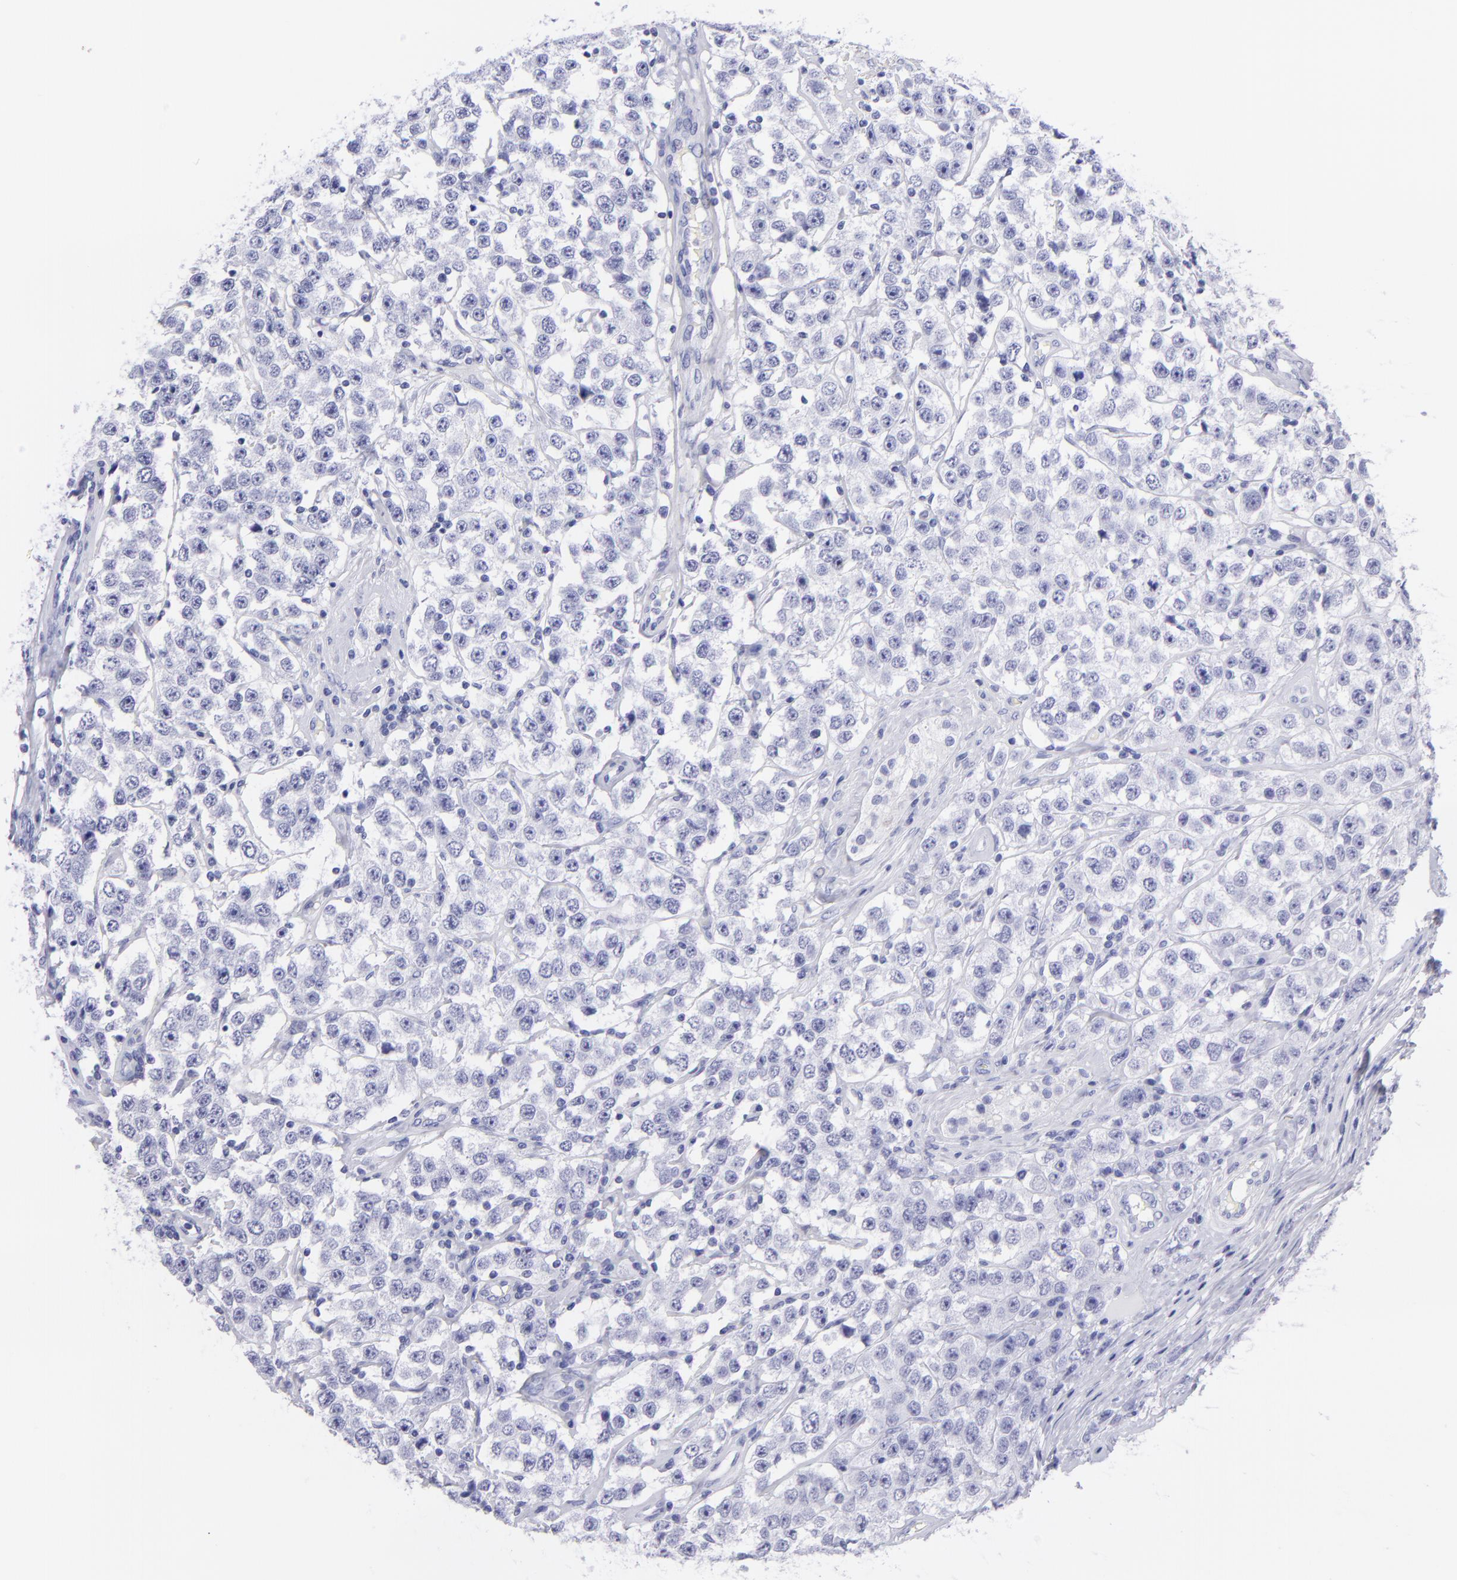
{"staining": {"intensity": "negative", "quantity": "none", "location": "none"}, "tissue": "testis cancer", "cell_type": "Tumor cells", "image_type": "cancer", "snomed": [{"axis": "morphology", "description": "Seminoma, NOS"}, {"axis": "topography", "description": "Testis"}], "caption": "DAB (3,3'-diaminobenzidine) immunohistochemical staining of testis cancer (seminoma) reveals no significant positivity in tumor cells.", "gene": "PIP", "patient": {"sex": "male", "age": 52}}